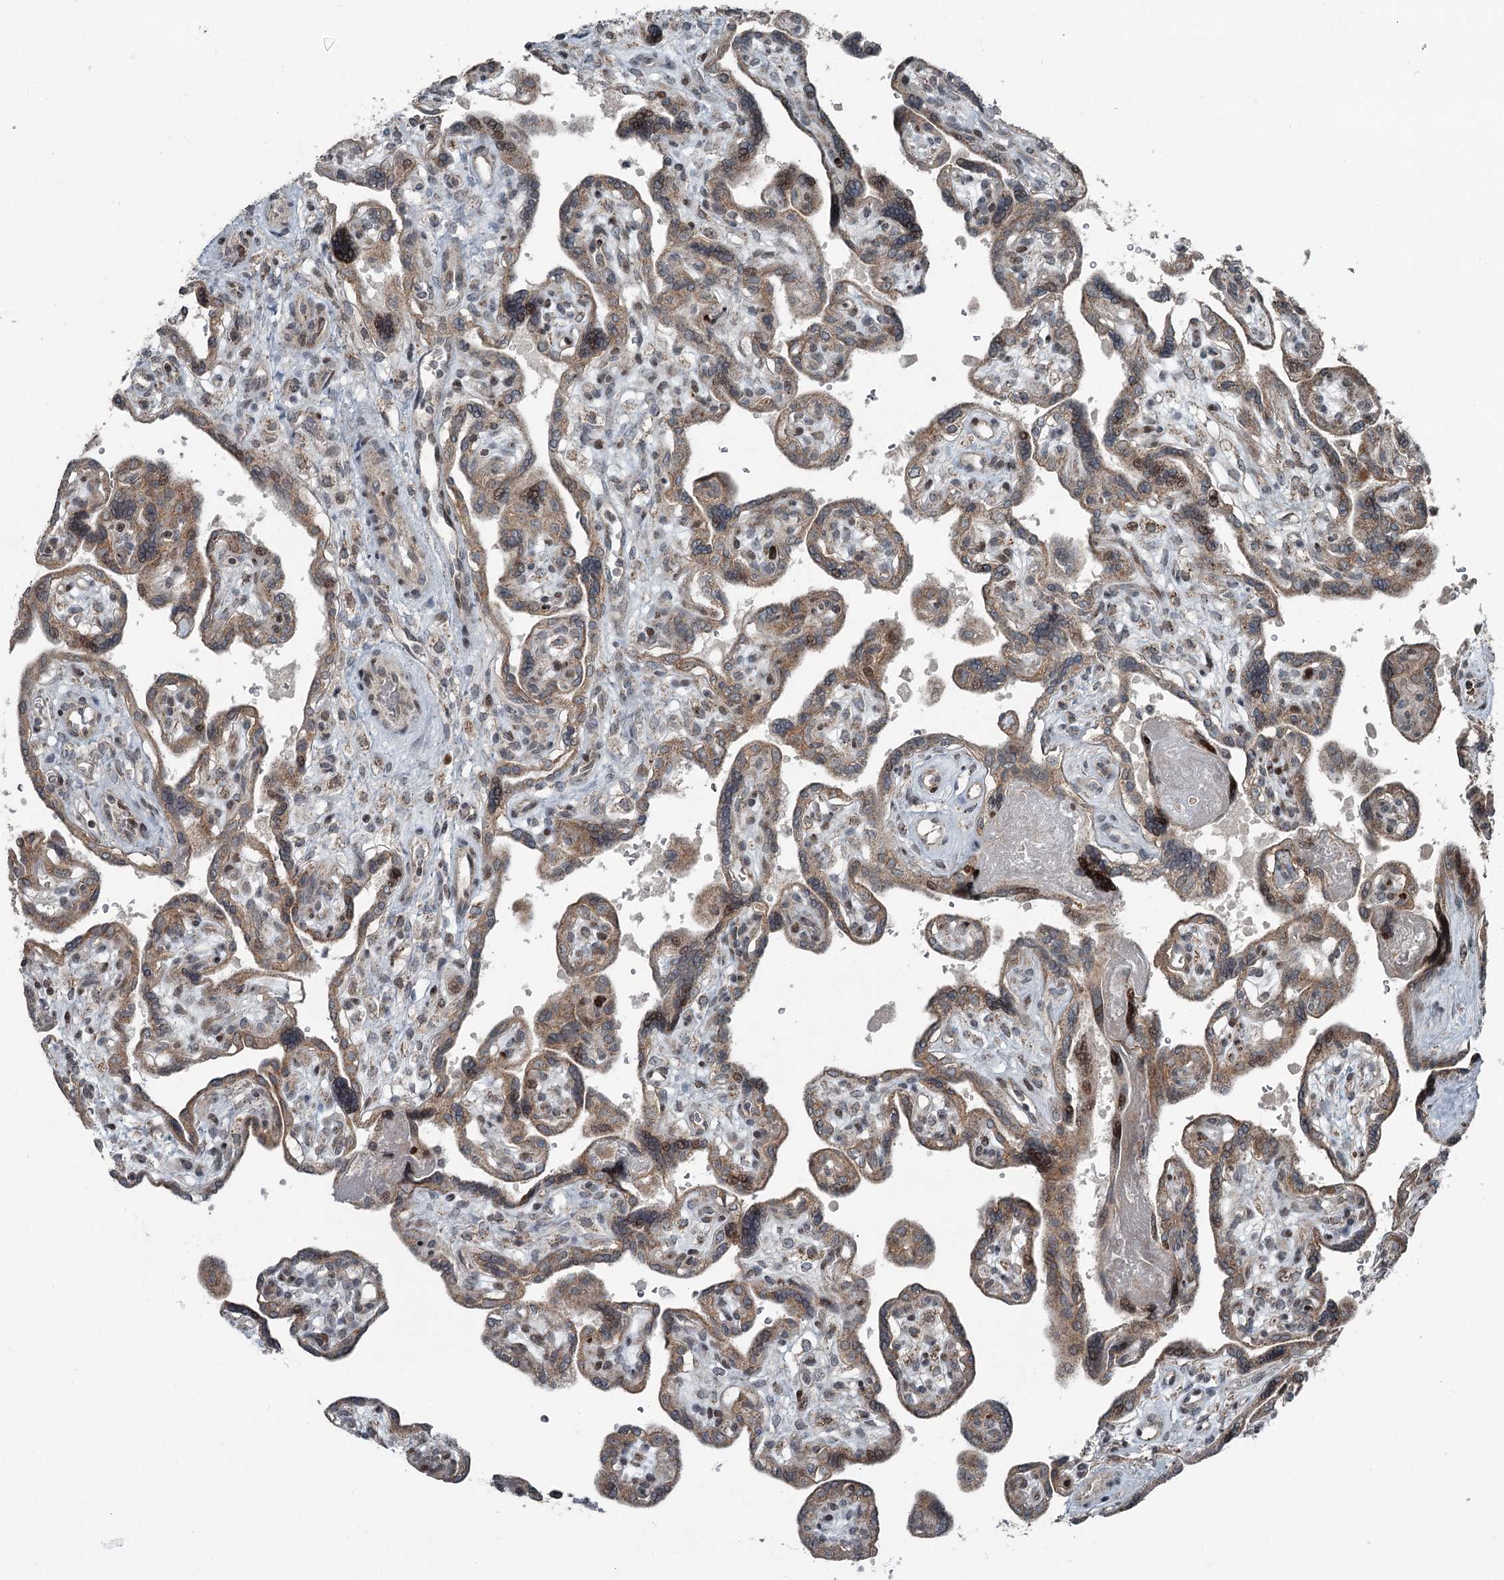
{"staining": {"intensity": "moderate", "quantity": "25%-75%", "location": "cytoplasmic/membranous,nuclear"}, "tissue": "placenta", "cell_type": "Trophoblastic cells", "image_type": "normal", "snomed": [{"axis": "morphology", "description": "Normal tissue, NOS"}, {"axis": "topography", "description": "Placenta"}], "caption": "Moderate cytoplasmic/membranous,nuclear protein positivity is appreciated in about 25%-75% of trophoblastic cells in placenta.", "gene": "RASSF8", "patient": {"sex": "female", "age": 39}}